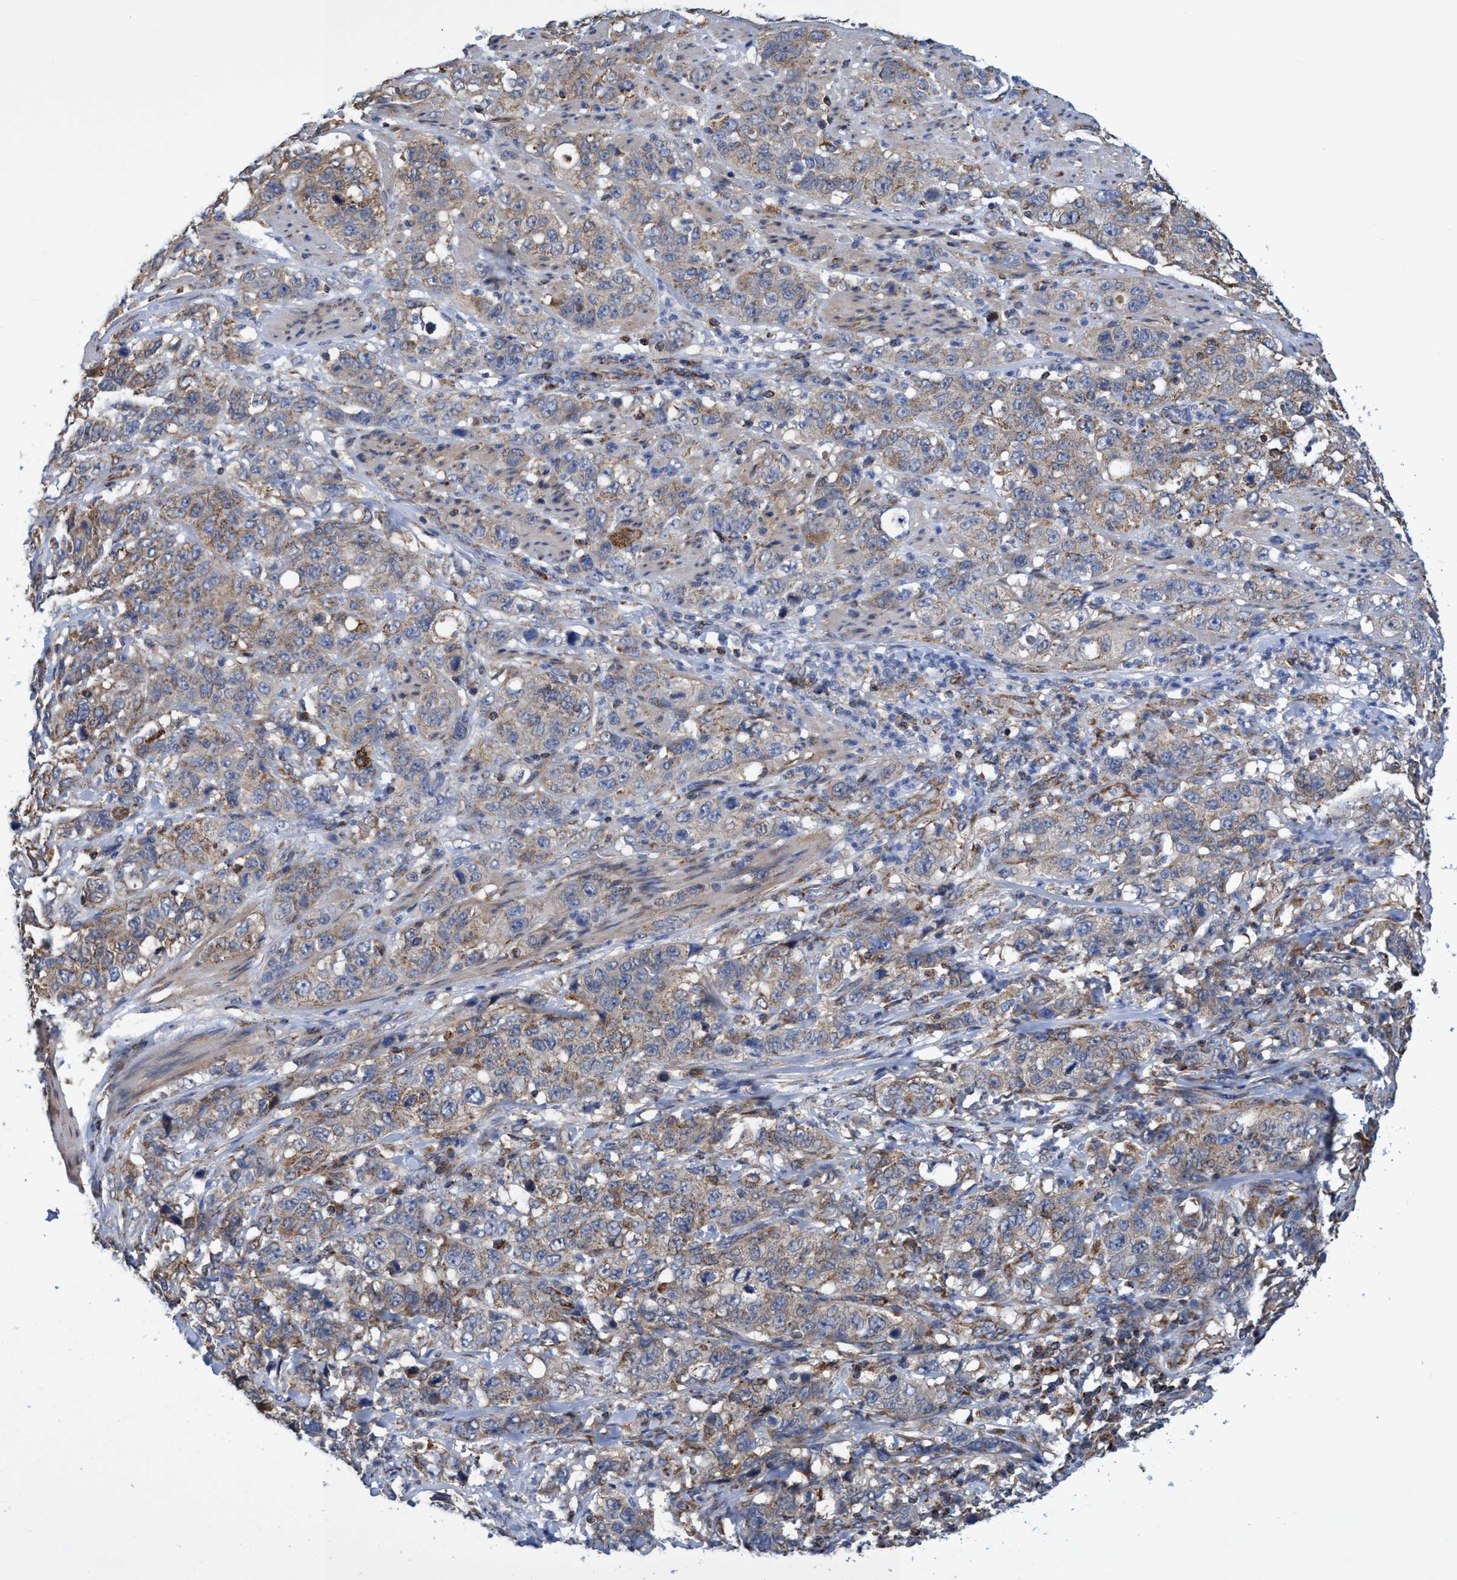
{"staining": {"intensity": "weak", "quantity": ">75%", "location": "cytoplasmic/membranous"}, "tissue": "stomach cancer", "cell_type": "Tumor cells", "image_type": "cancer", "snomed": [{"axis": "morphology", "description": "Adenocarcinoma, NOS"}, {"axis": "topography", "description": "Stomach"}], "caption": "Protein staining shows weak cytoplasmic/membranous positivity in about >75% of tumor cells in stomach cancer (adenocarcinoma). Nuclei are stained in blue.", "gene": "CRYZ", "patient": {"sex": "male", "age": 48}}